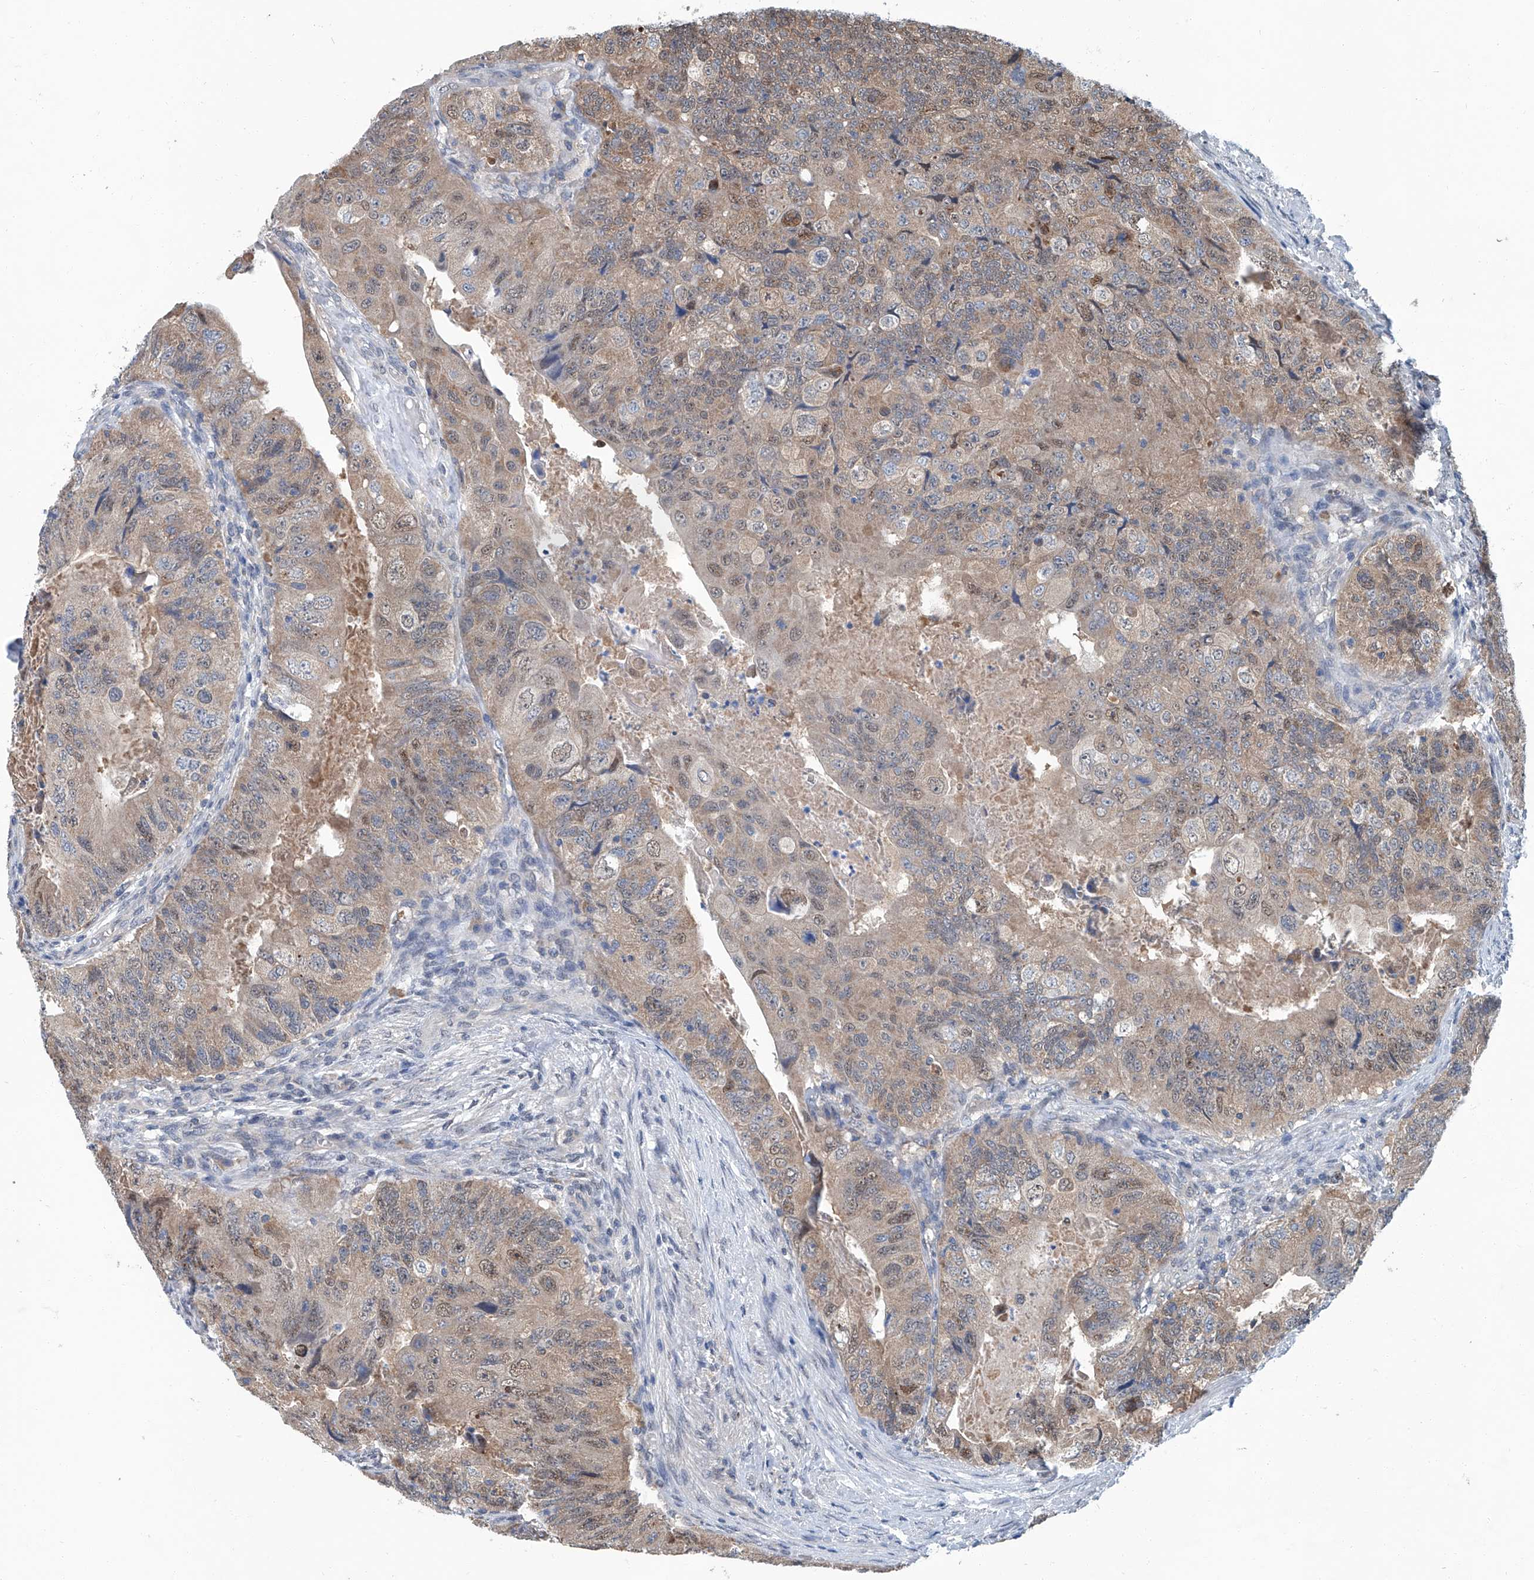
{"staining": {"intensity": "weak", "quantity": "25%-75%", "location": "cytoplasmic/membranous,nuclear"}, "tissue": "colorectal cancer", "cell_type": "Tumor cells", "image_type": "cancer", "snomed": [{"axis": "morphology", "description": "Adenocarcinoma, NOS"}, {"axis": "topography", "description": "Rectum"}], "caption": "Immunohistochemistry (IHC) (DAB (3,3'-diaminobenzidine)) staining of human adenocarcinoma (colorectal) demonstrates weak cytoplasmic/membranous and nuclear protein expression in about 25%-75% of tumor cells. Ihc stains the protein of interest in brown and the nuclei are stained blue.", "gene": "CLK1", "patient": {"sex": "male", "age": 63}}